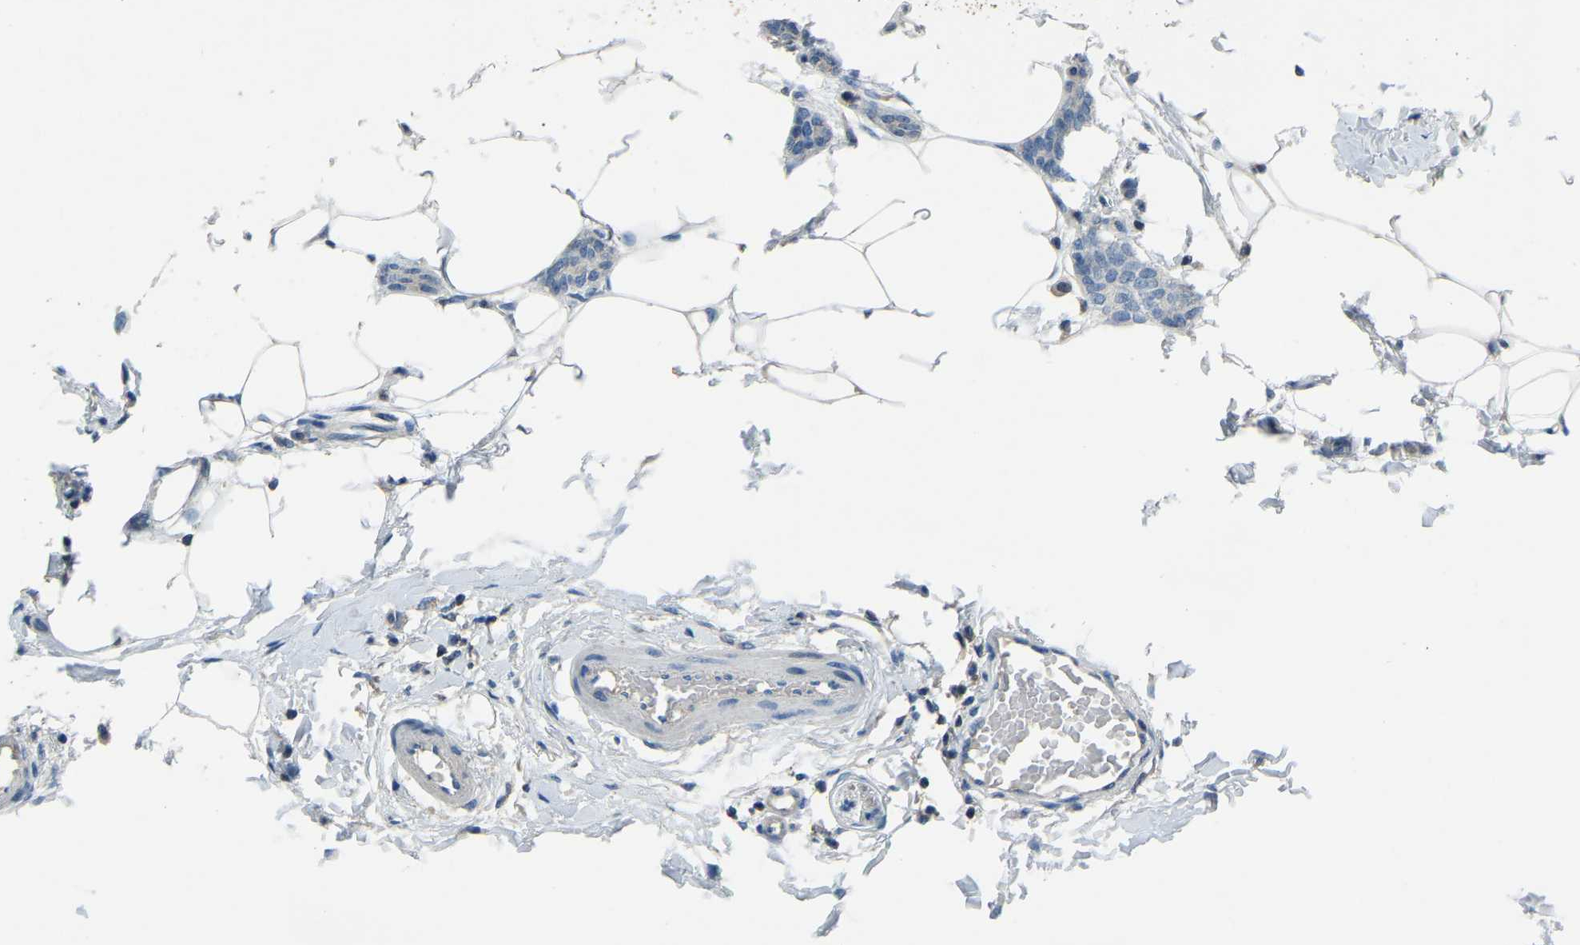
{"staining": {"intensity": "negative", "quantity": "none", "location": "none"}, "tissue": "breast cancer", "cell_type": "Tumor cells", "image_type": "cancer", "snomed": [{"axis": "morphology", "description": "Lobular carcinoma"}, {"axis": "topography", "description": "Skin"}, {"axis": "topography", "description": "Breast"}], "caption": "Tumor cells show no significant positivity in breast cancer (lobular carcinoma).", "gene": "XIRP1", "patient": {"sex": "female", "age": 46}}